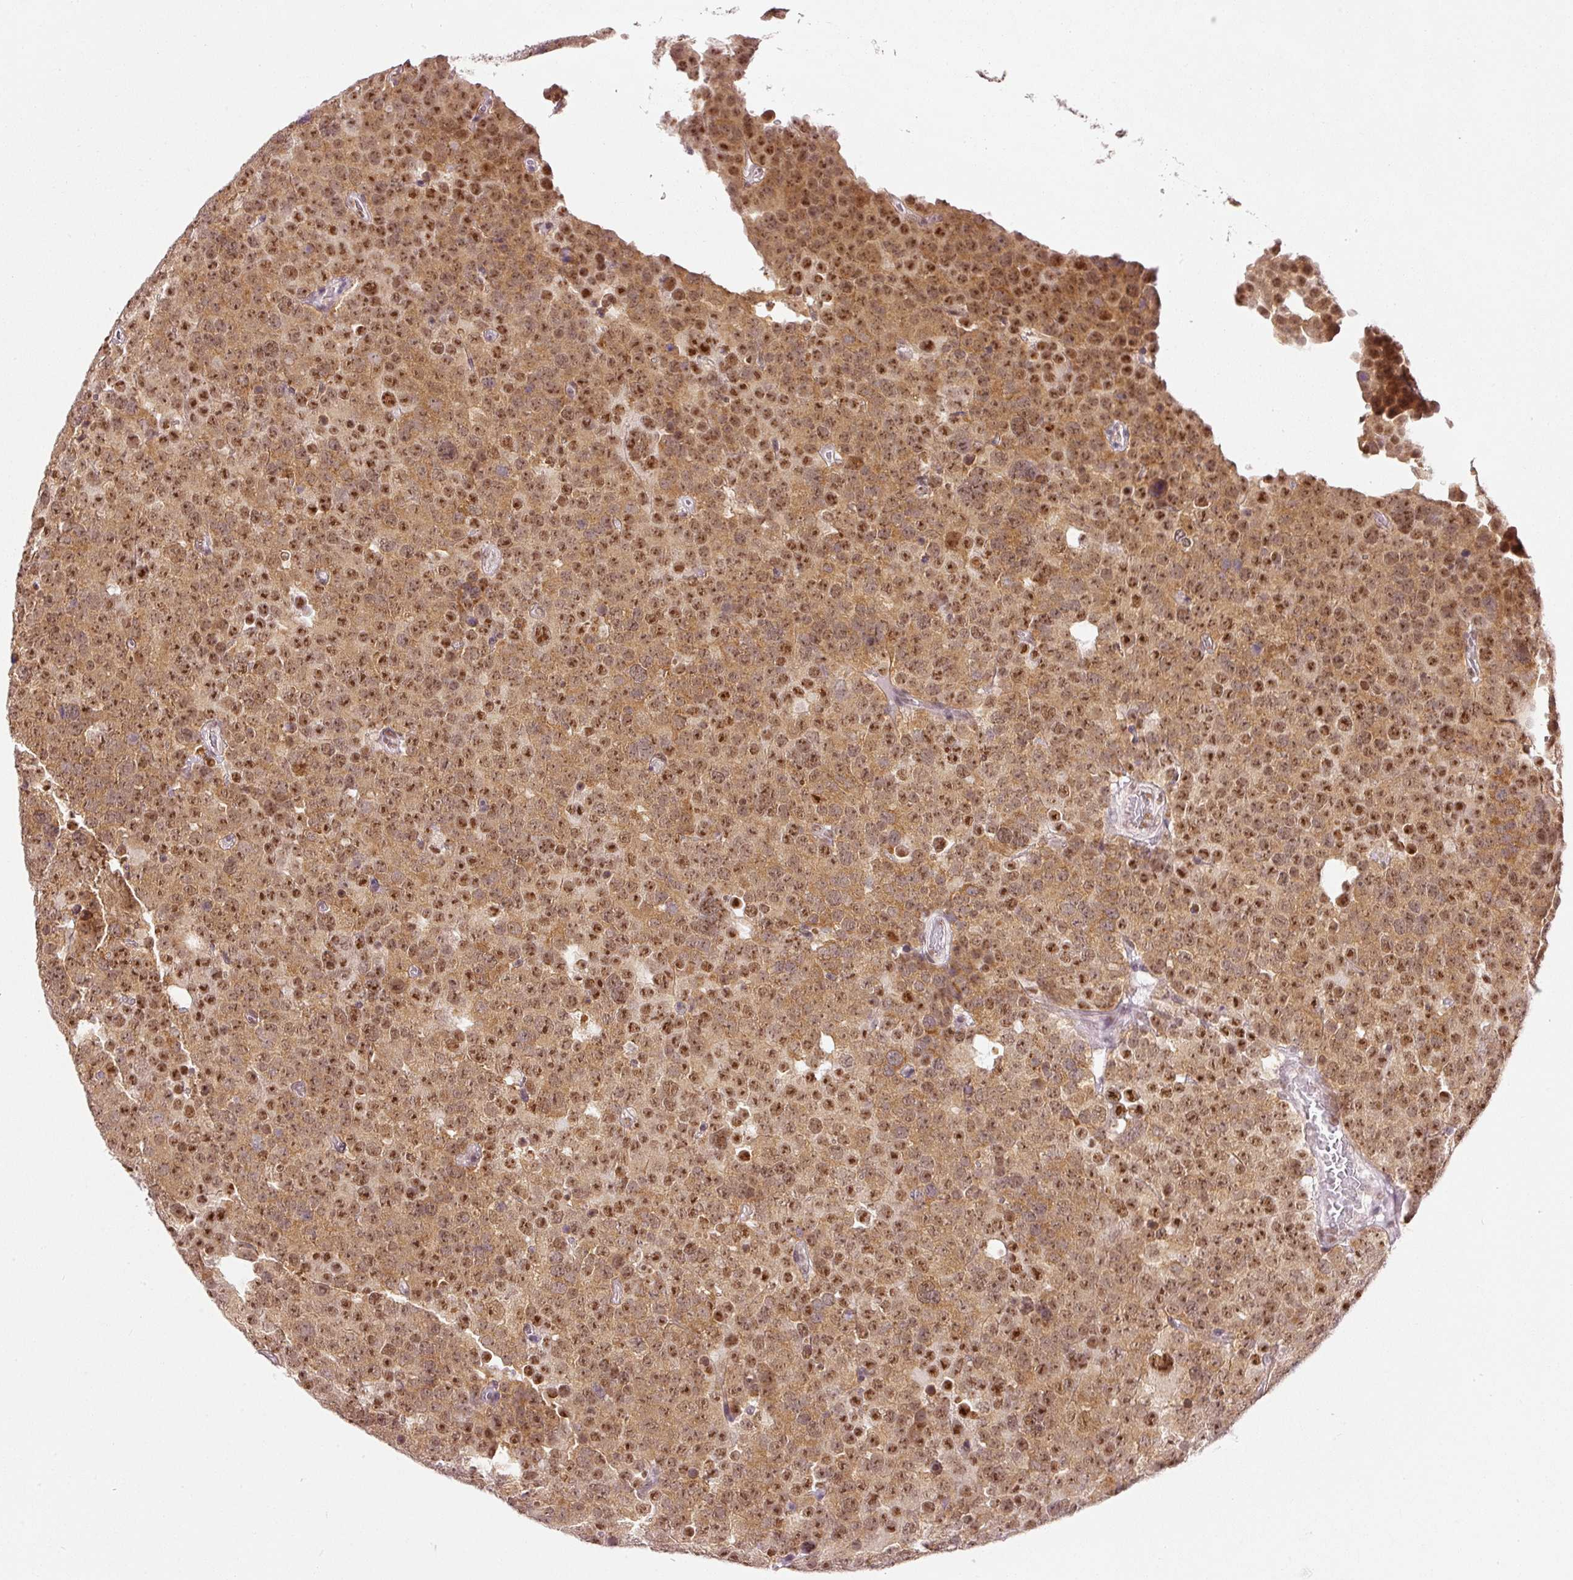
{"staining": {"intensity": "strong", "quantity": ">75%", "location": "cytoplasmic/membranous,nuclear"}, "tissue": "testis cancer", "cell_type": "Tumor cells", "image_type": "cancer", "snomed": [{"axis": "morphology", "description": "Seminoma, NOS"}, {"axis": "topography", "description": "Testis"}], "caption": "Strong cytoplasmic/membranous and nuclear positivity for a protein is identified in about >75% of tumor cells of testis cancer (seminoma) using immunohistochemistry (IHC).", "gene": "FSTL3", "patient": {"sex": "male", "age": 71}}